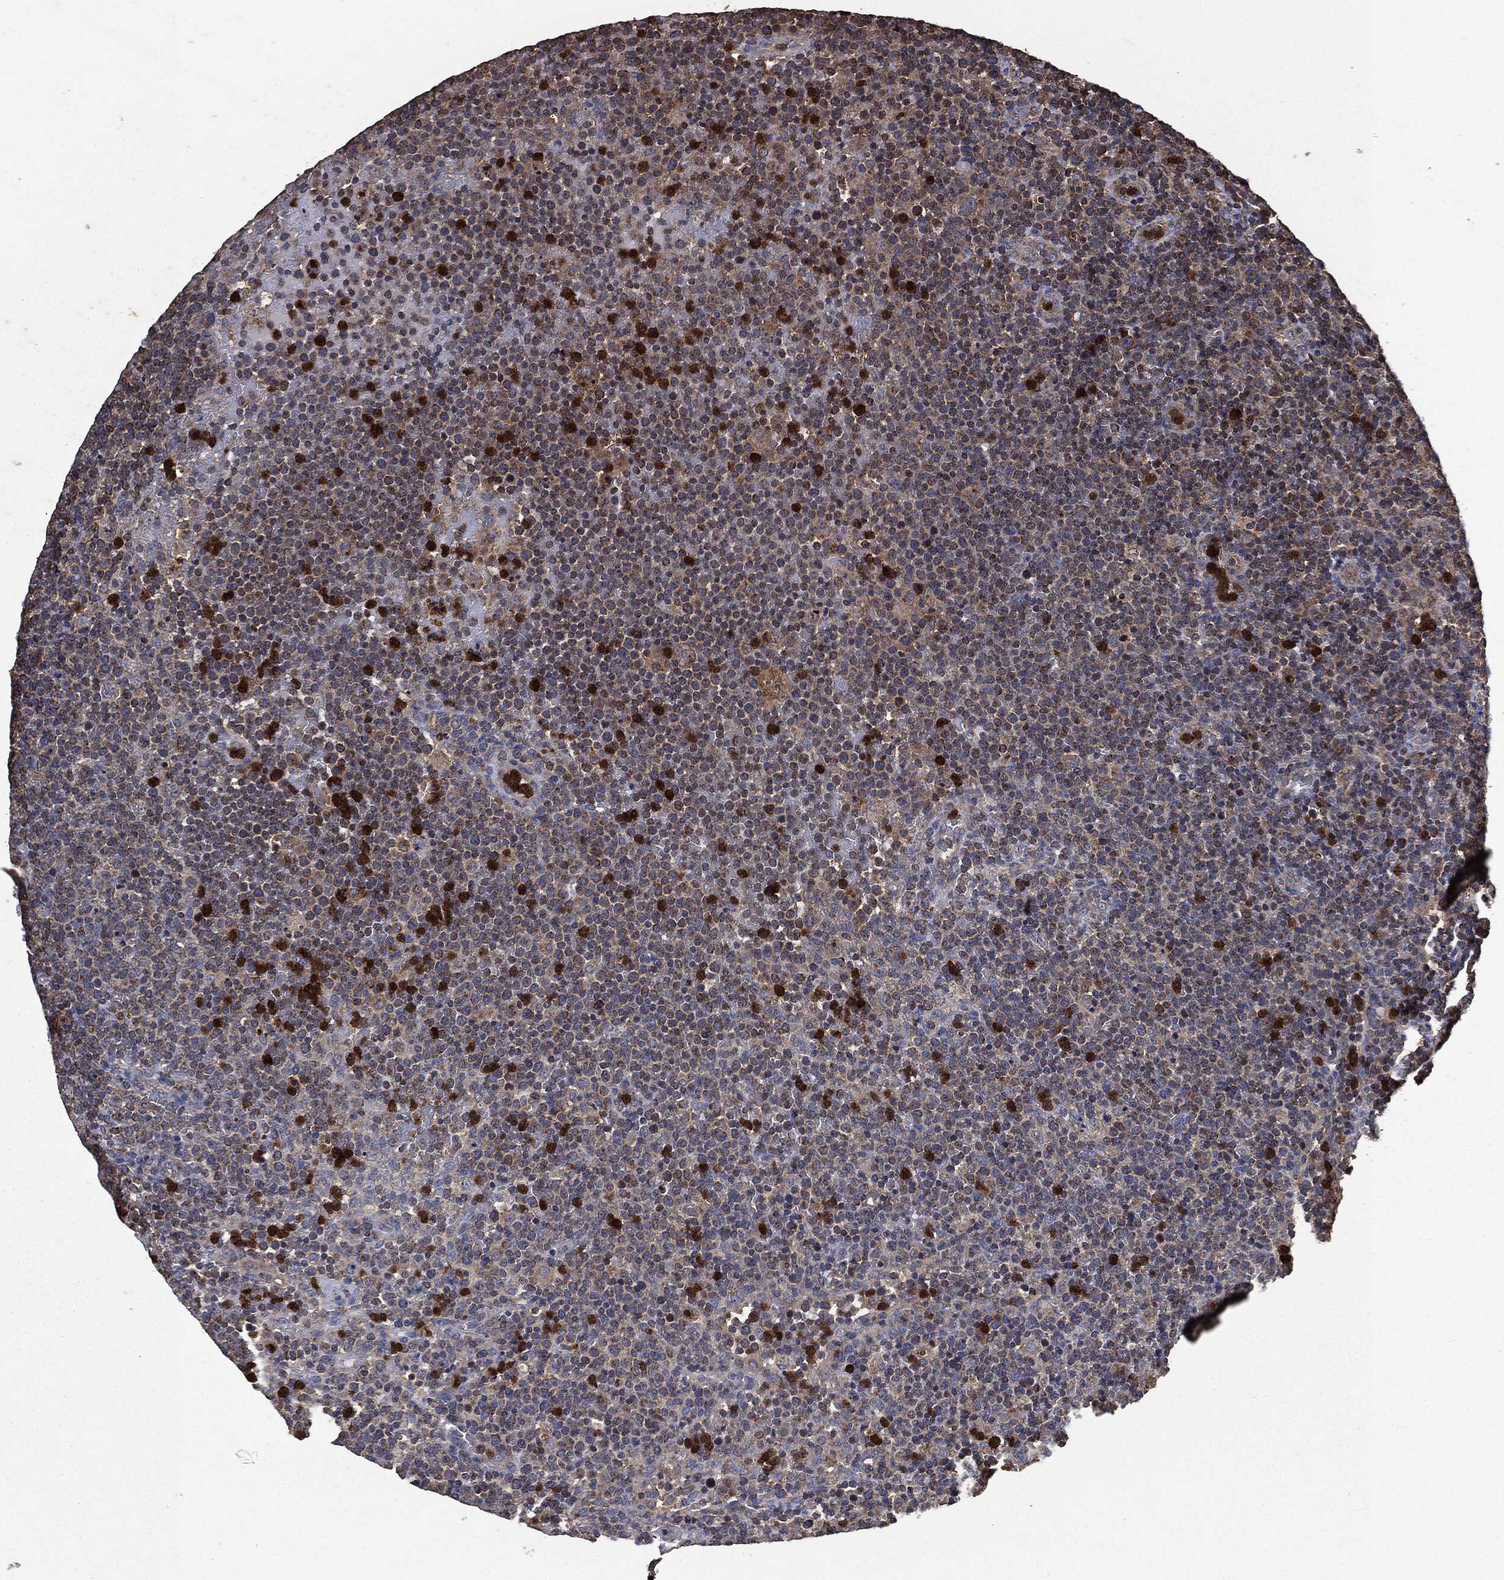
{"staining": {"intensity": "moderate", "quantity": ">75%", "location": "cytoplasmic/membranous"}, "tissue": "lymphoma", "cell_type": "Tumor cells", "image_type": "cancer", "snomed": [{"axis": "morphology", "description": "Malignant lymphoma, non-Hodgkin's type, High grade"}, {"axis": "topography", "description": "Lymph node"}], "caption": "Malignant lymphoma, non-Hodgkin's type (high-grade) stained with a brown dye reveals moderate cytoplasmic/membranous positive expression in approximately >75% of tumor cells.", "gene": "MAPK6", "patient": {"sex": "male", "age": 61}}